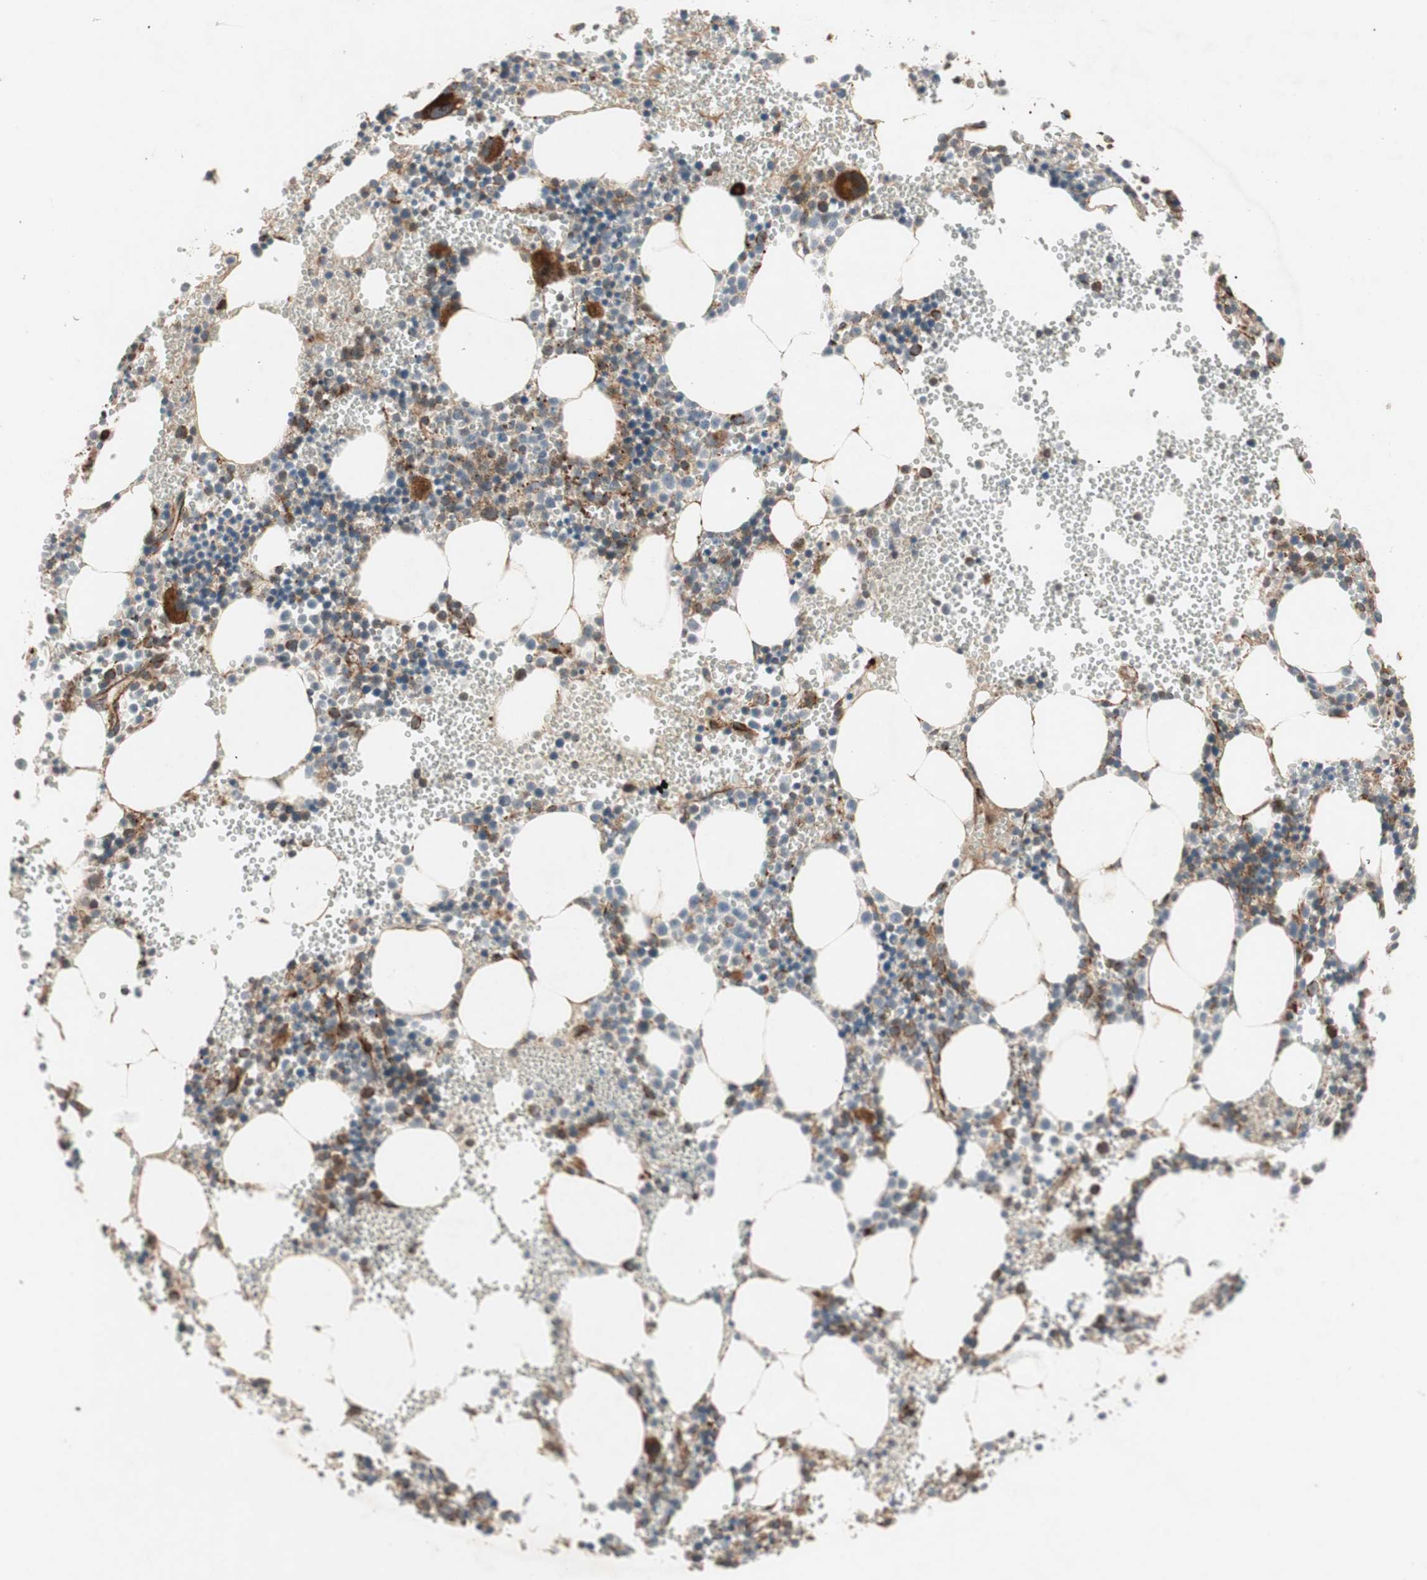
{"staining": {"intensity": "moderate", "quantity": "25%-75%", "location": "cytoplasmic/membranous"}, "tissue": "bone marrow", "cell_type": "Hematopoietic cells", "image_type": "normal", "snomed": [{"axis": "morphology", "description": "Normal tissue, NOS"}, {"axis": "morphology", "description": "Inflammation, NOS"}, {"axis": "topography", "description": "Bone marrow"}], "caption": "This is an image of IHC staining of normal bone marrow, which shows moderate positivity in the cytoplasmic/membranous of hematopoietic cells.", "gene": "AKAP1", "patient": {"sex": "male", "age": 42}}